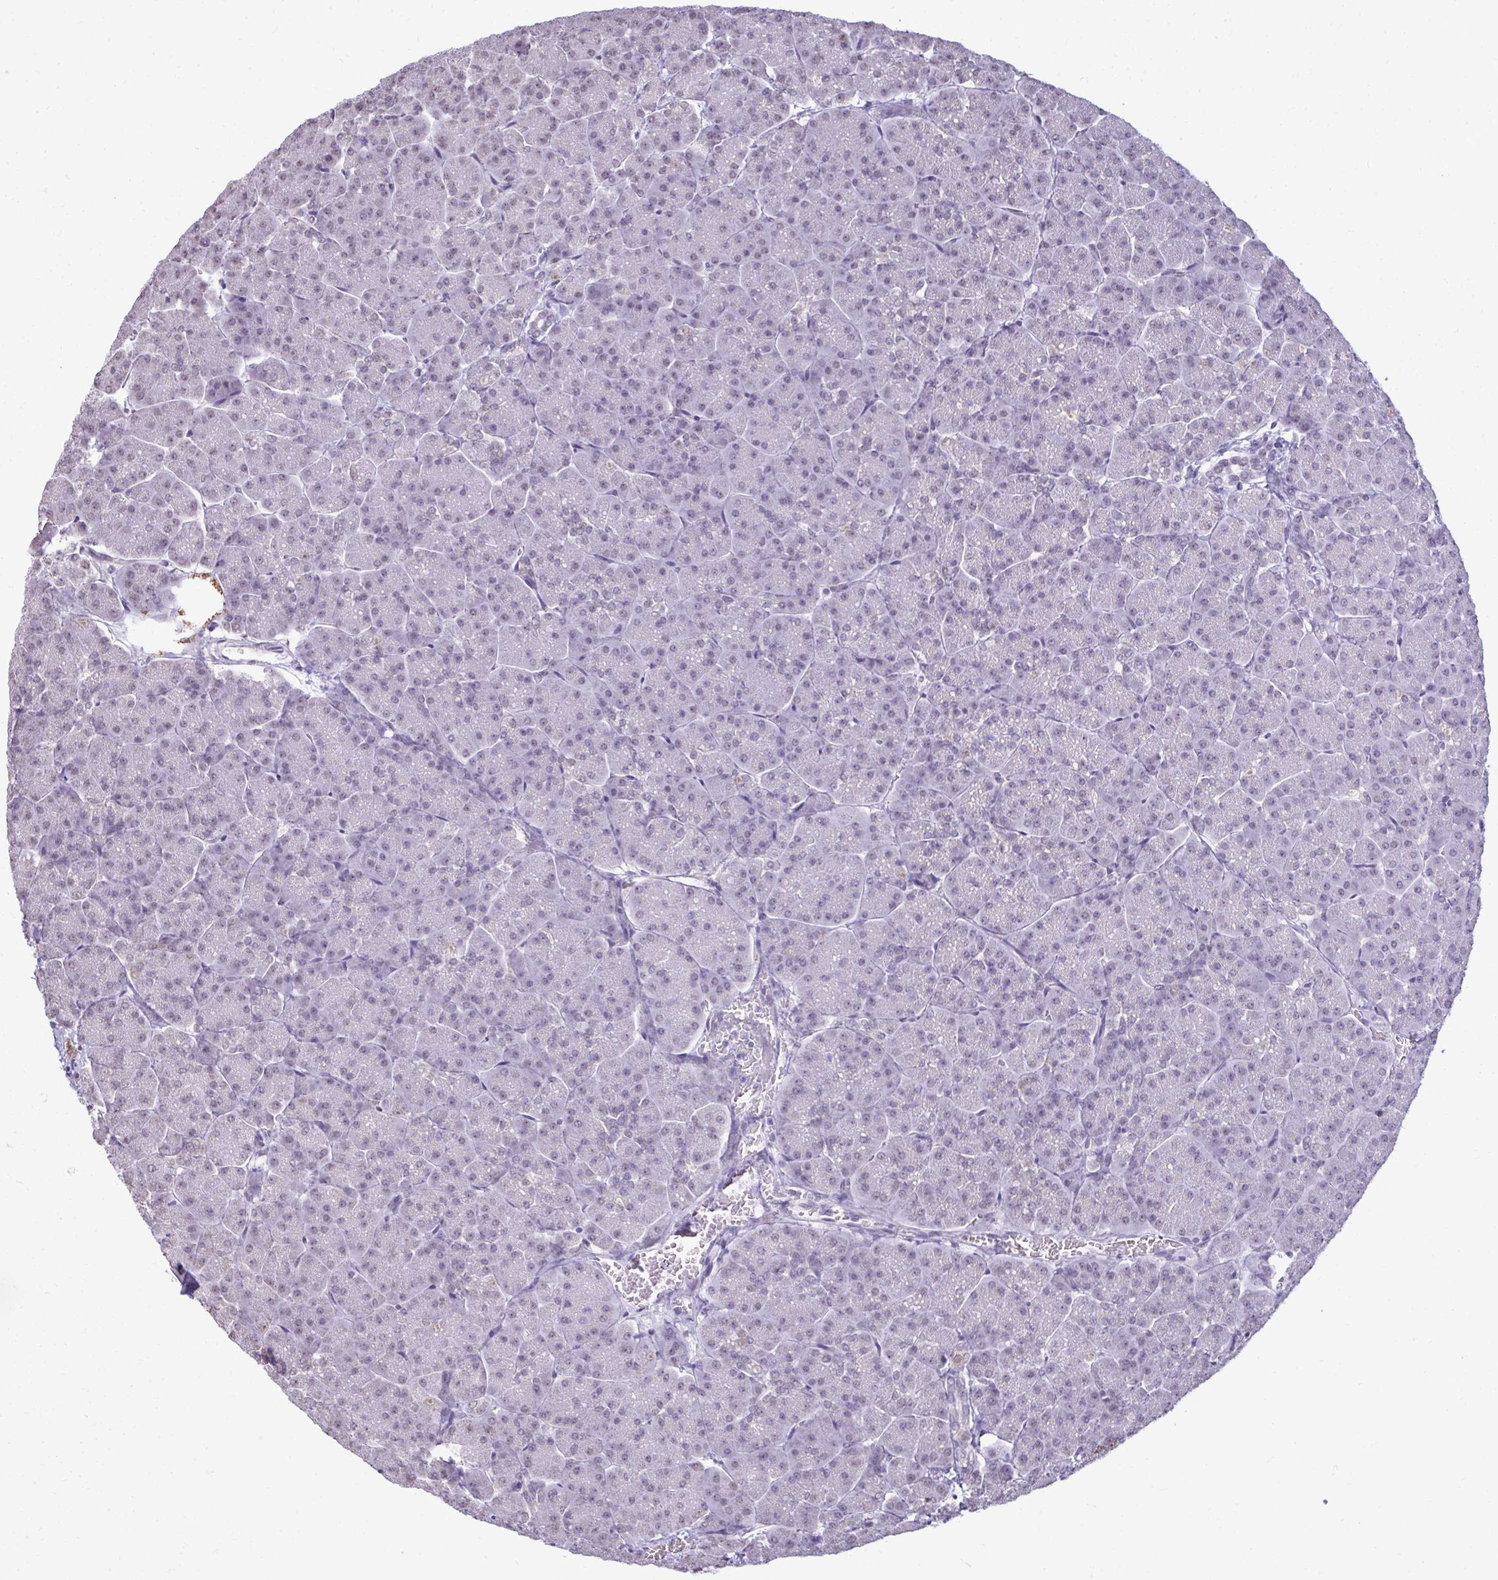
{"staining": {"intensity": "negative", "quantity": "none", "location": "none"}, "tissue": "pancreas", "cell_type": "Exocrine glandular cells", "image_type": "normal", "snomed": [{"axis": "morphology", "description": "Normal tissue, NOS"}, {"axis": "topography", "description": "Pancreas"}, {"axis": "topography", "description": "Peripheral nerve tissue"}], "caption": "IHC photomicrograph of unremarkable human pancreas stained for a protein (brown), which reveals no positivity in exocrine glandular cells.", "gene": "NPPA", "patient": {"sex": "male", "age": 54}}